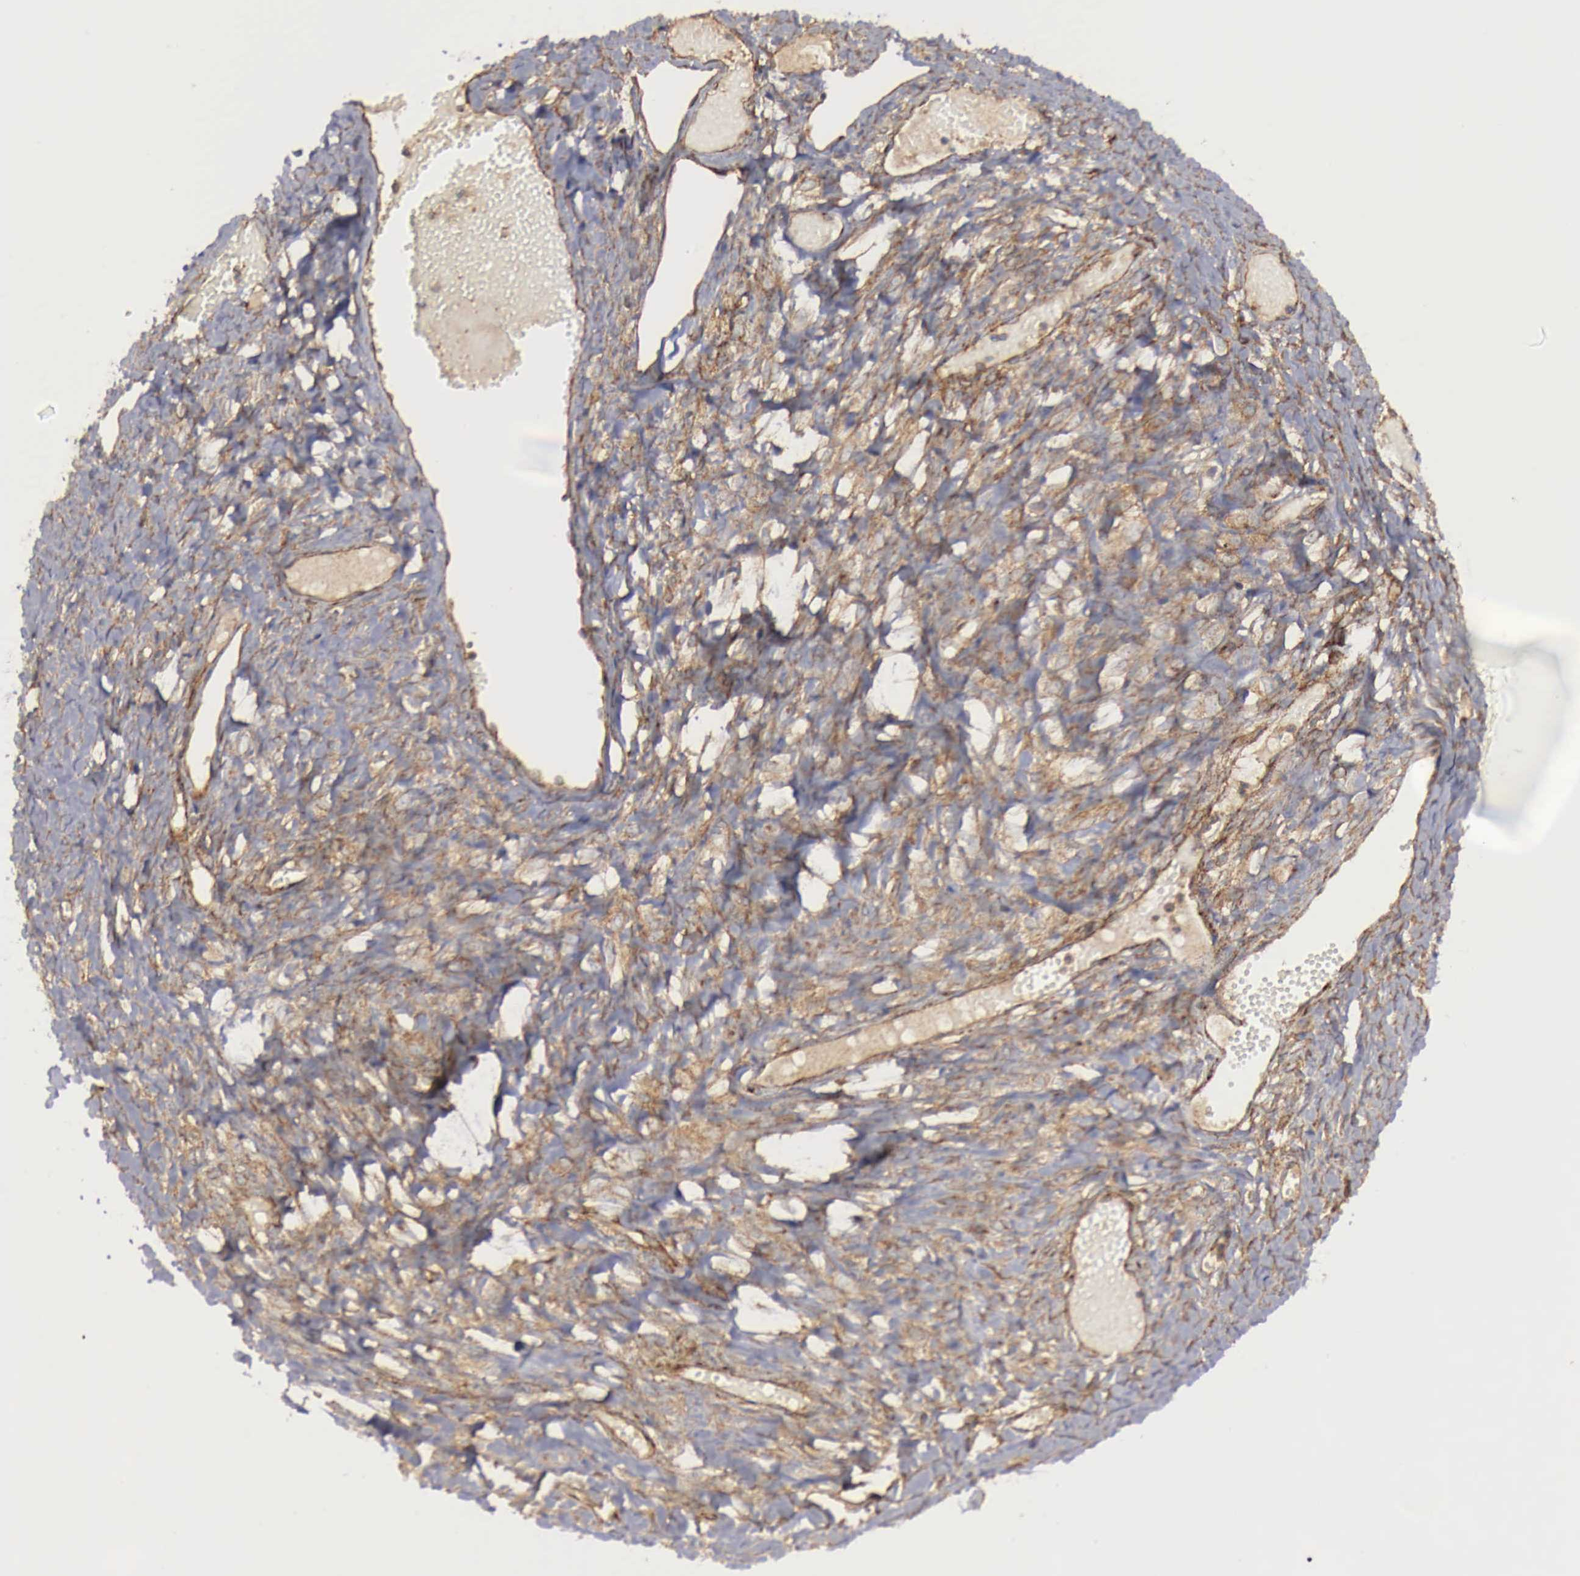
{"staining": {"intensity": "moderate", "quantity": ">75%", "location": "cytoplasmic/membranous"}, "tissue": "ovarian cancer", "cell_type": "Tumor cells", "image_type": "cancer", "snomed": [{"axis": "morphology", "description": "Cystadenocarcinoma, mucinous, NOS"}, {"axis": "topography", "description": "Ovary"}], "caption": "The micrograph shows a brown stain indicating the presence of a protein in the cytoplasmic/membranous of tumor cells in ovarian mucinous cystadenocarcinoma.", "gene": "ARMCX4", "patient": {"sex": "female", "age": 57}}